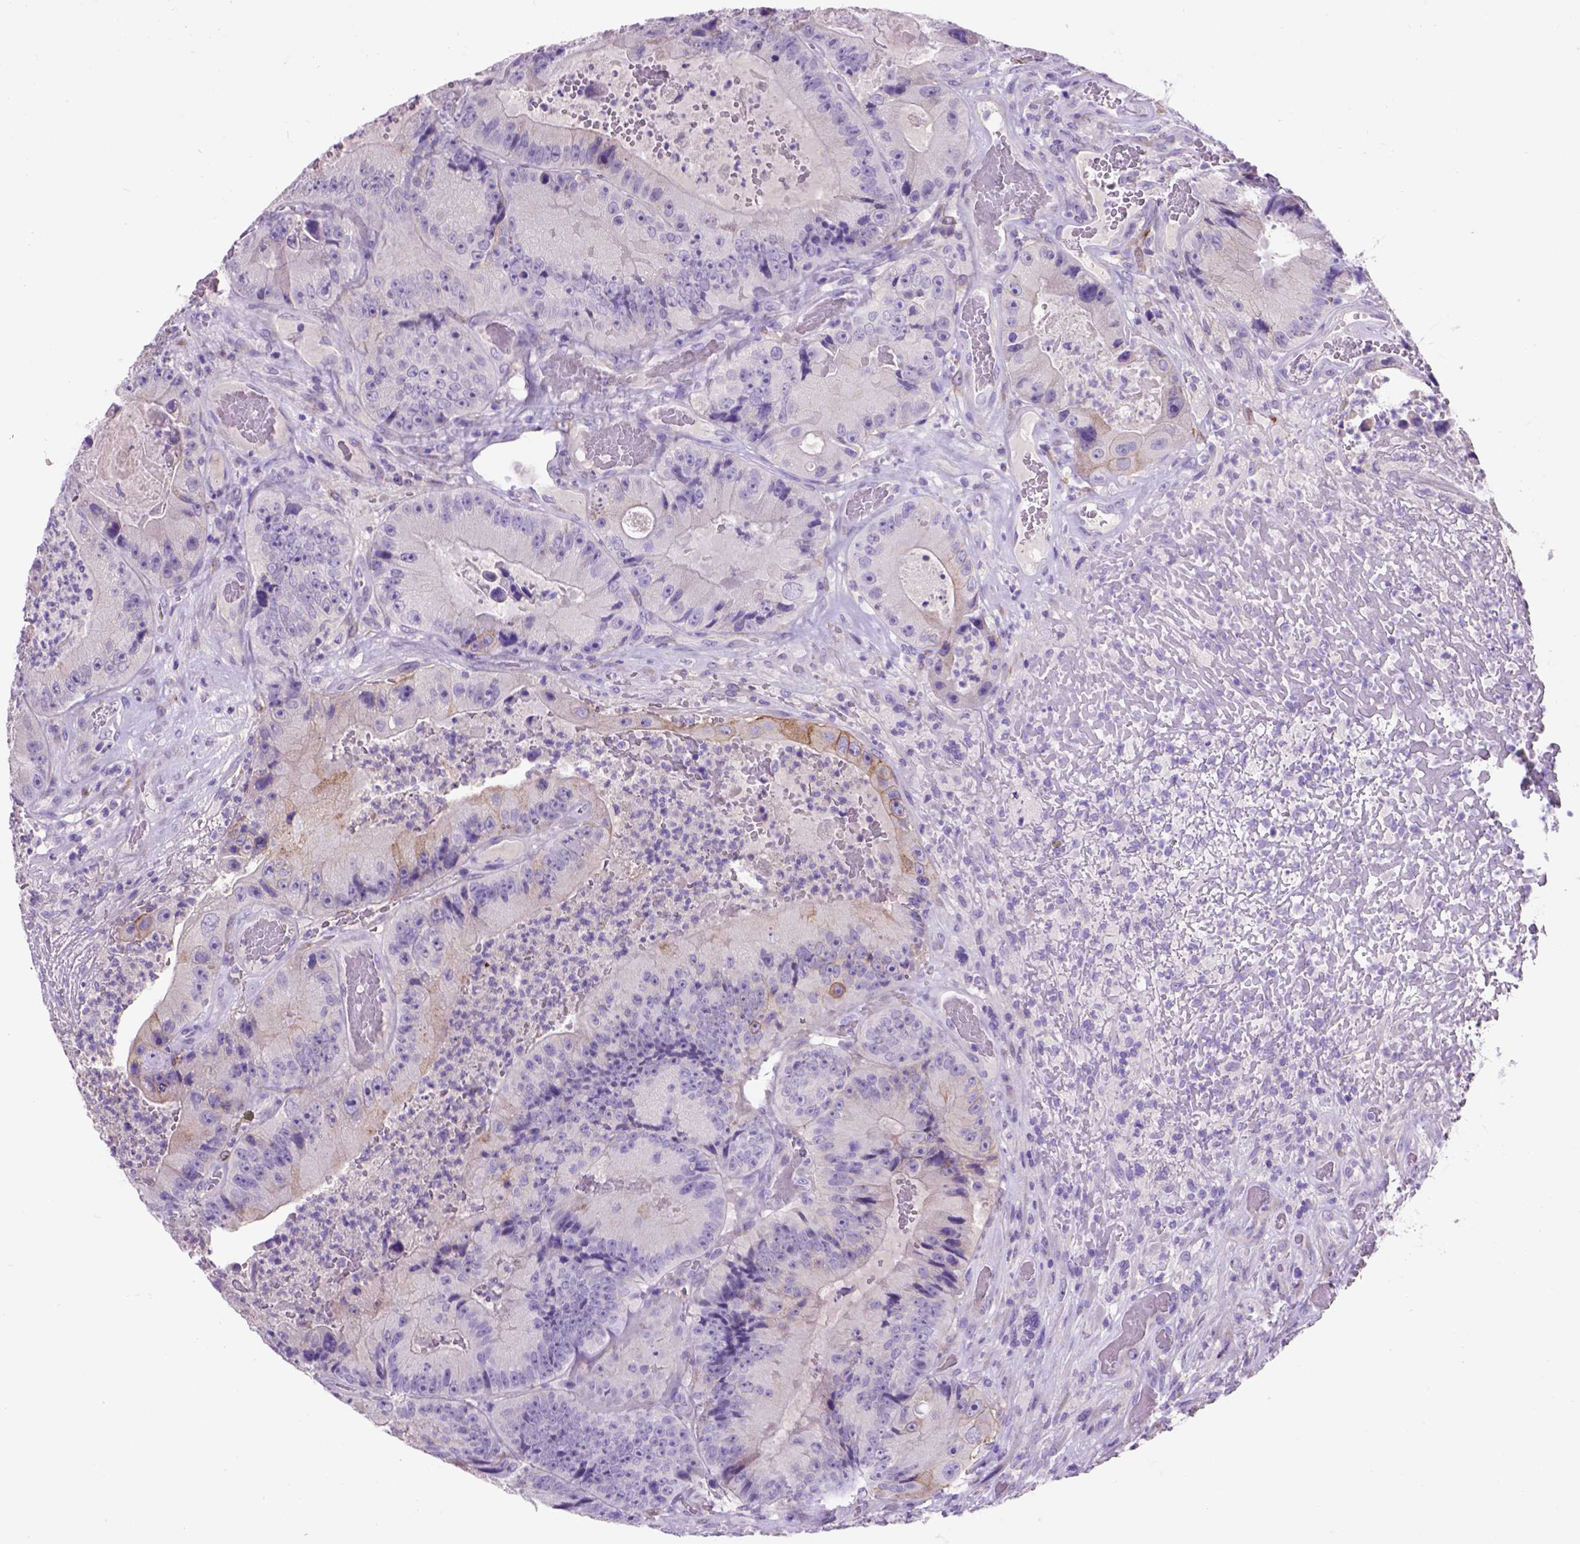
{"staining": {"intensity": "weak", "quantity": "<25%", "location": "cytoplasmic/membranous"}, "tissue": "colorectal cancer", "cell_type": "Tumor cells", "image_type": "cancer", "snomed": [{"axis": "morphology", "description": "Adenocarcinoma, NOS"}, {"axis": "topography", "description": "Colon"}], "caption": "Immunohistochemical staining of human colorectal cancer demonstrates no significant expression in tumor cells. (DAB (3,3'-diaminobenzidine) IHC with hematoxylin counter stain).", "gene": "EGFR", "patient": {"sex": "female", "age": 86}}